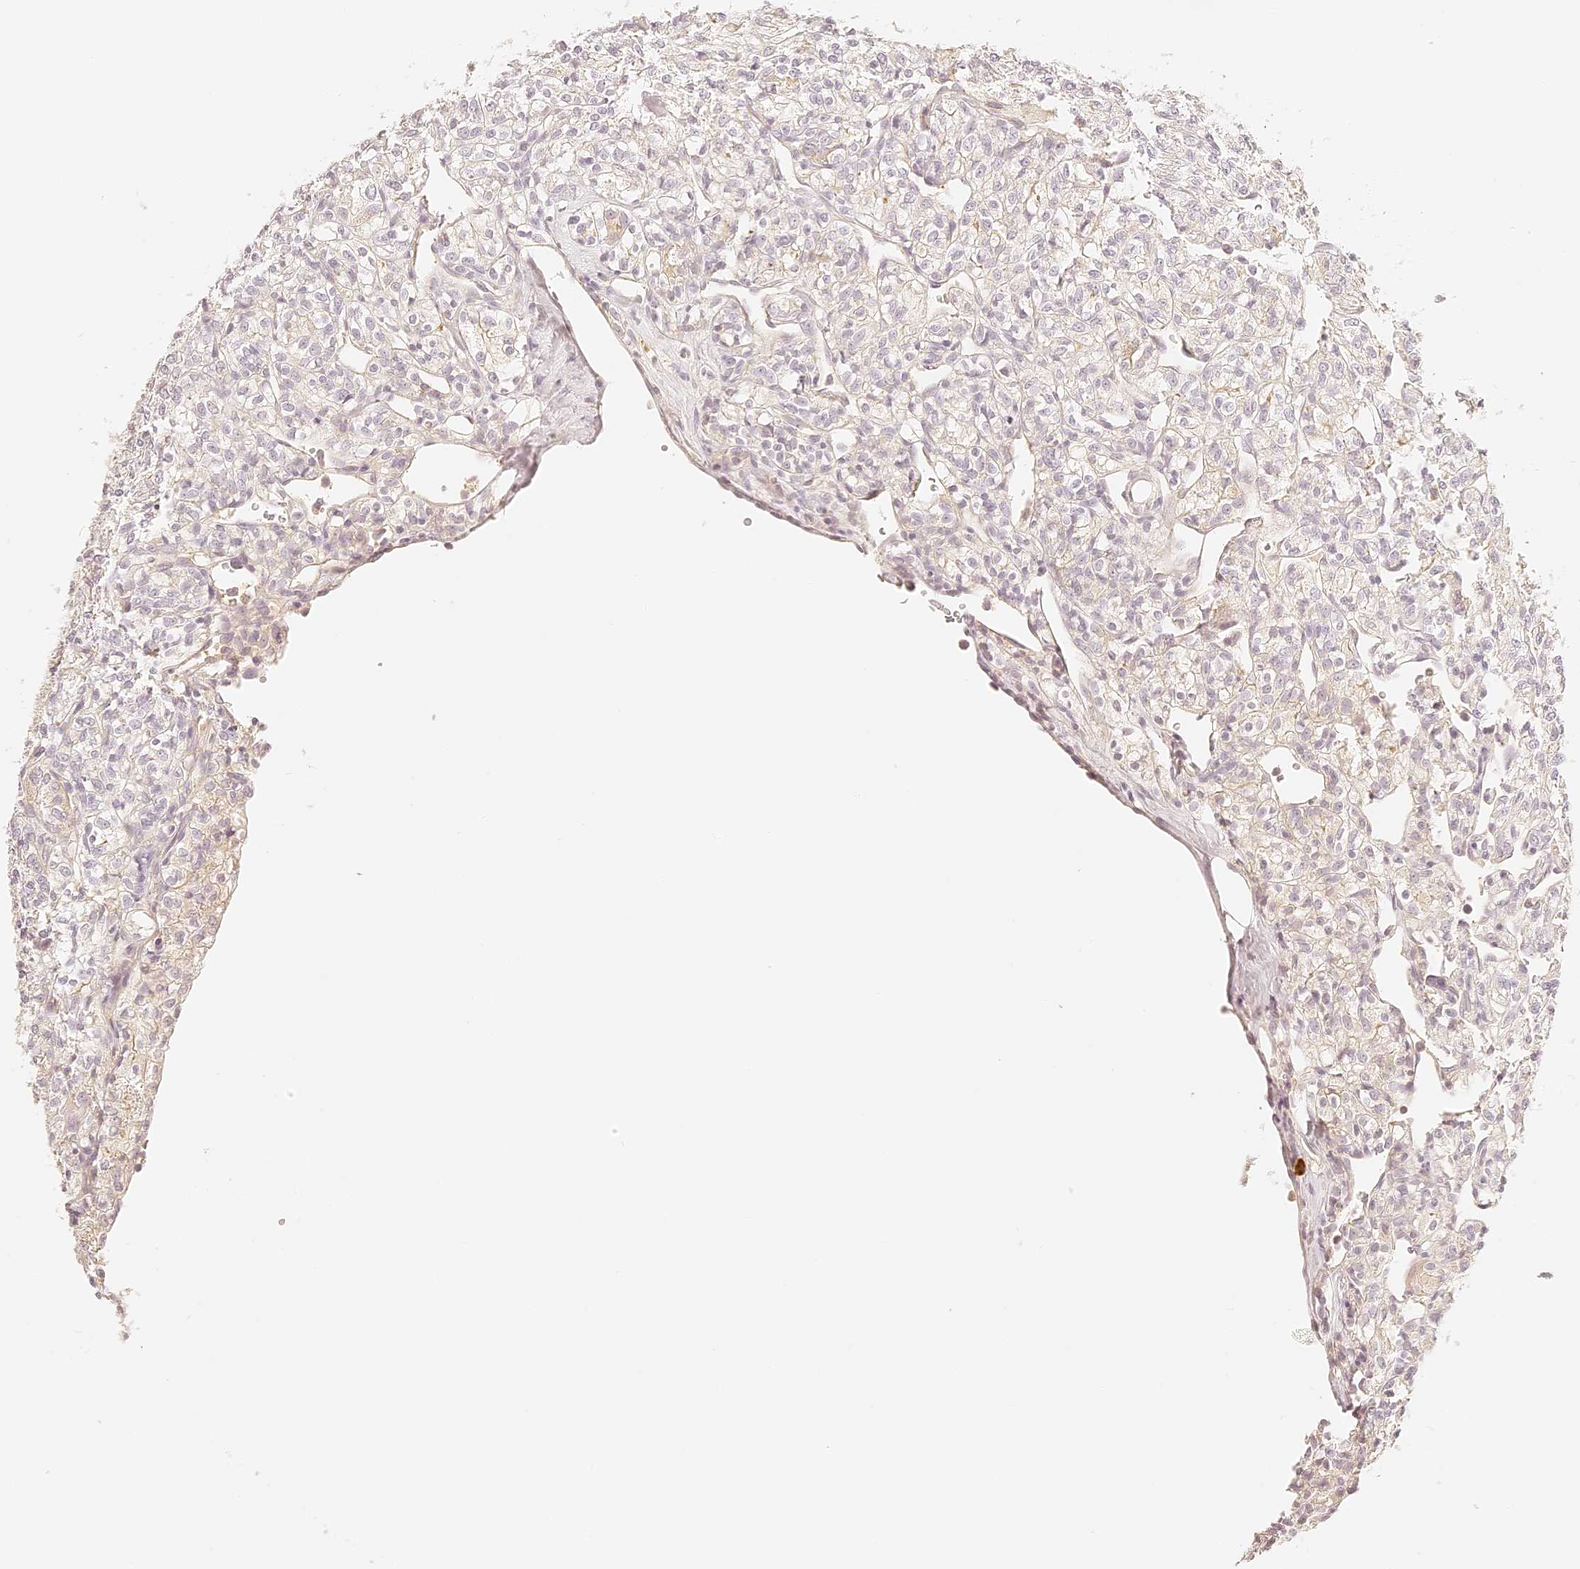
{"staining": {"intensity": "negative", "quantity": "none", "location": "none"}, "tissue": "renal cancer", "cell_type": "Tumor cells", "image_type": "cancer", "snomed": [{"axis": "morphology", "description": "Adenocarcinoma, NOS"}, {"axis": "topography", "description": "Kidney"}], "caption": "This is an immunohistochemistry histopathology image of human renal cancer (adenocarcinoma). There is no staining in tumor cells.", "gene": "TRIM45", "patient": {"sex": "male", "age": 77}}